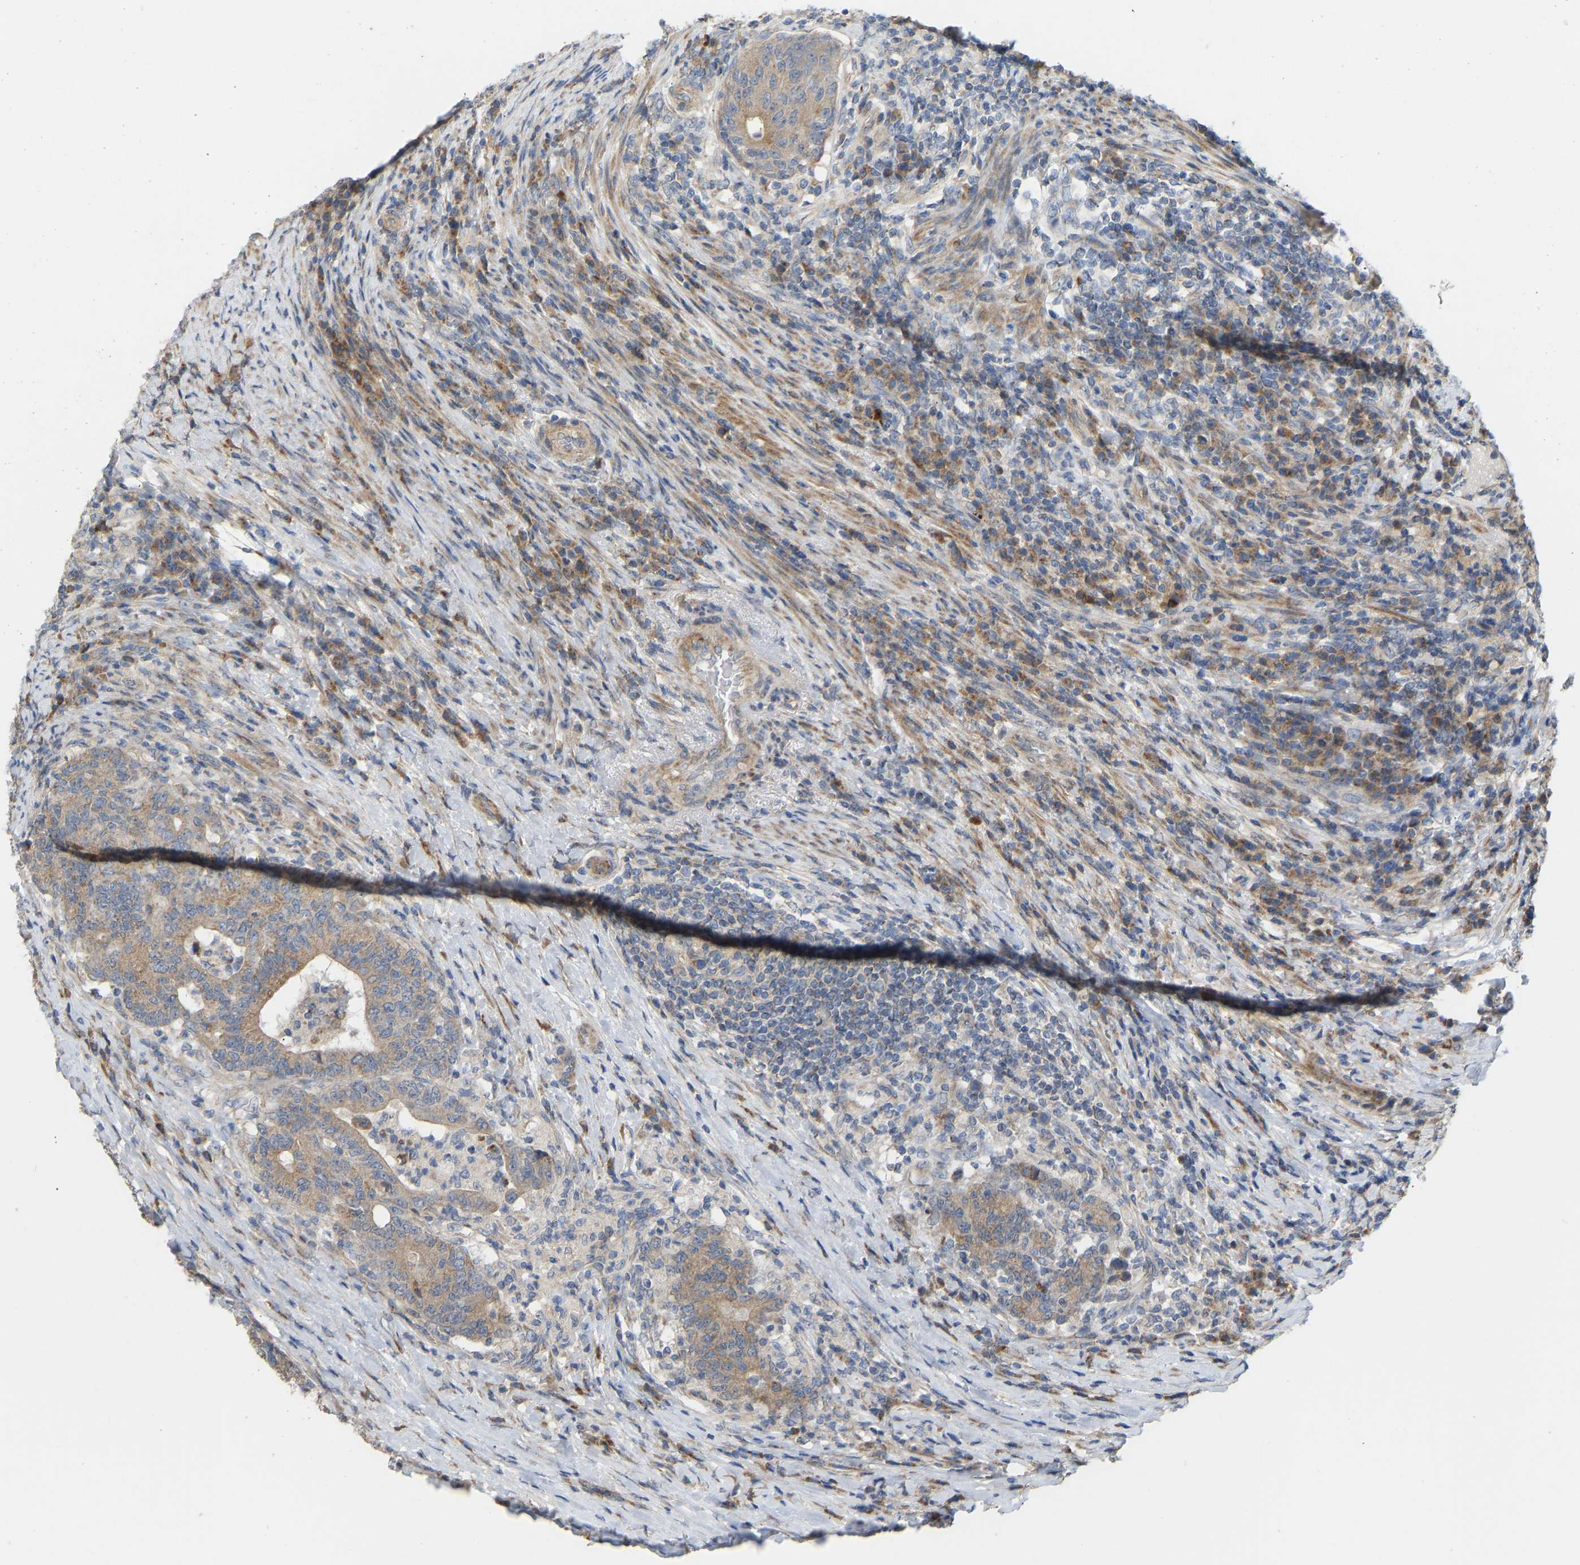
{"staining": {"intensity": "weak", "quantity": "25%-75%", "location": "cytoplasmic/membranous"}, "tissue": "colorectal cancer", "cell_type": "Tumor cells", "image_type": "cancer", "snomed": [{"axis": "morphology", "description": "Normal tissue, NOS"}, {"axis": "morphology", "description": "Adenocarcinoma, NOS"}, {"axis": "topography", "description": "Colon"}], "caption": "A high-resolution image shows IHC staining of adenocarcinoma (colorectal), which exhibits weak cytoplasmic/membranous staining in about 25%-75% of tumor cells. The protein of interest is stained brown, and the nuclei are stained in blue (DAB IHC with brightfield microscopy, high magnification).", "gene": "HACD2", "patient": {"sex": "female", "age": 75}}